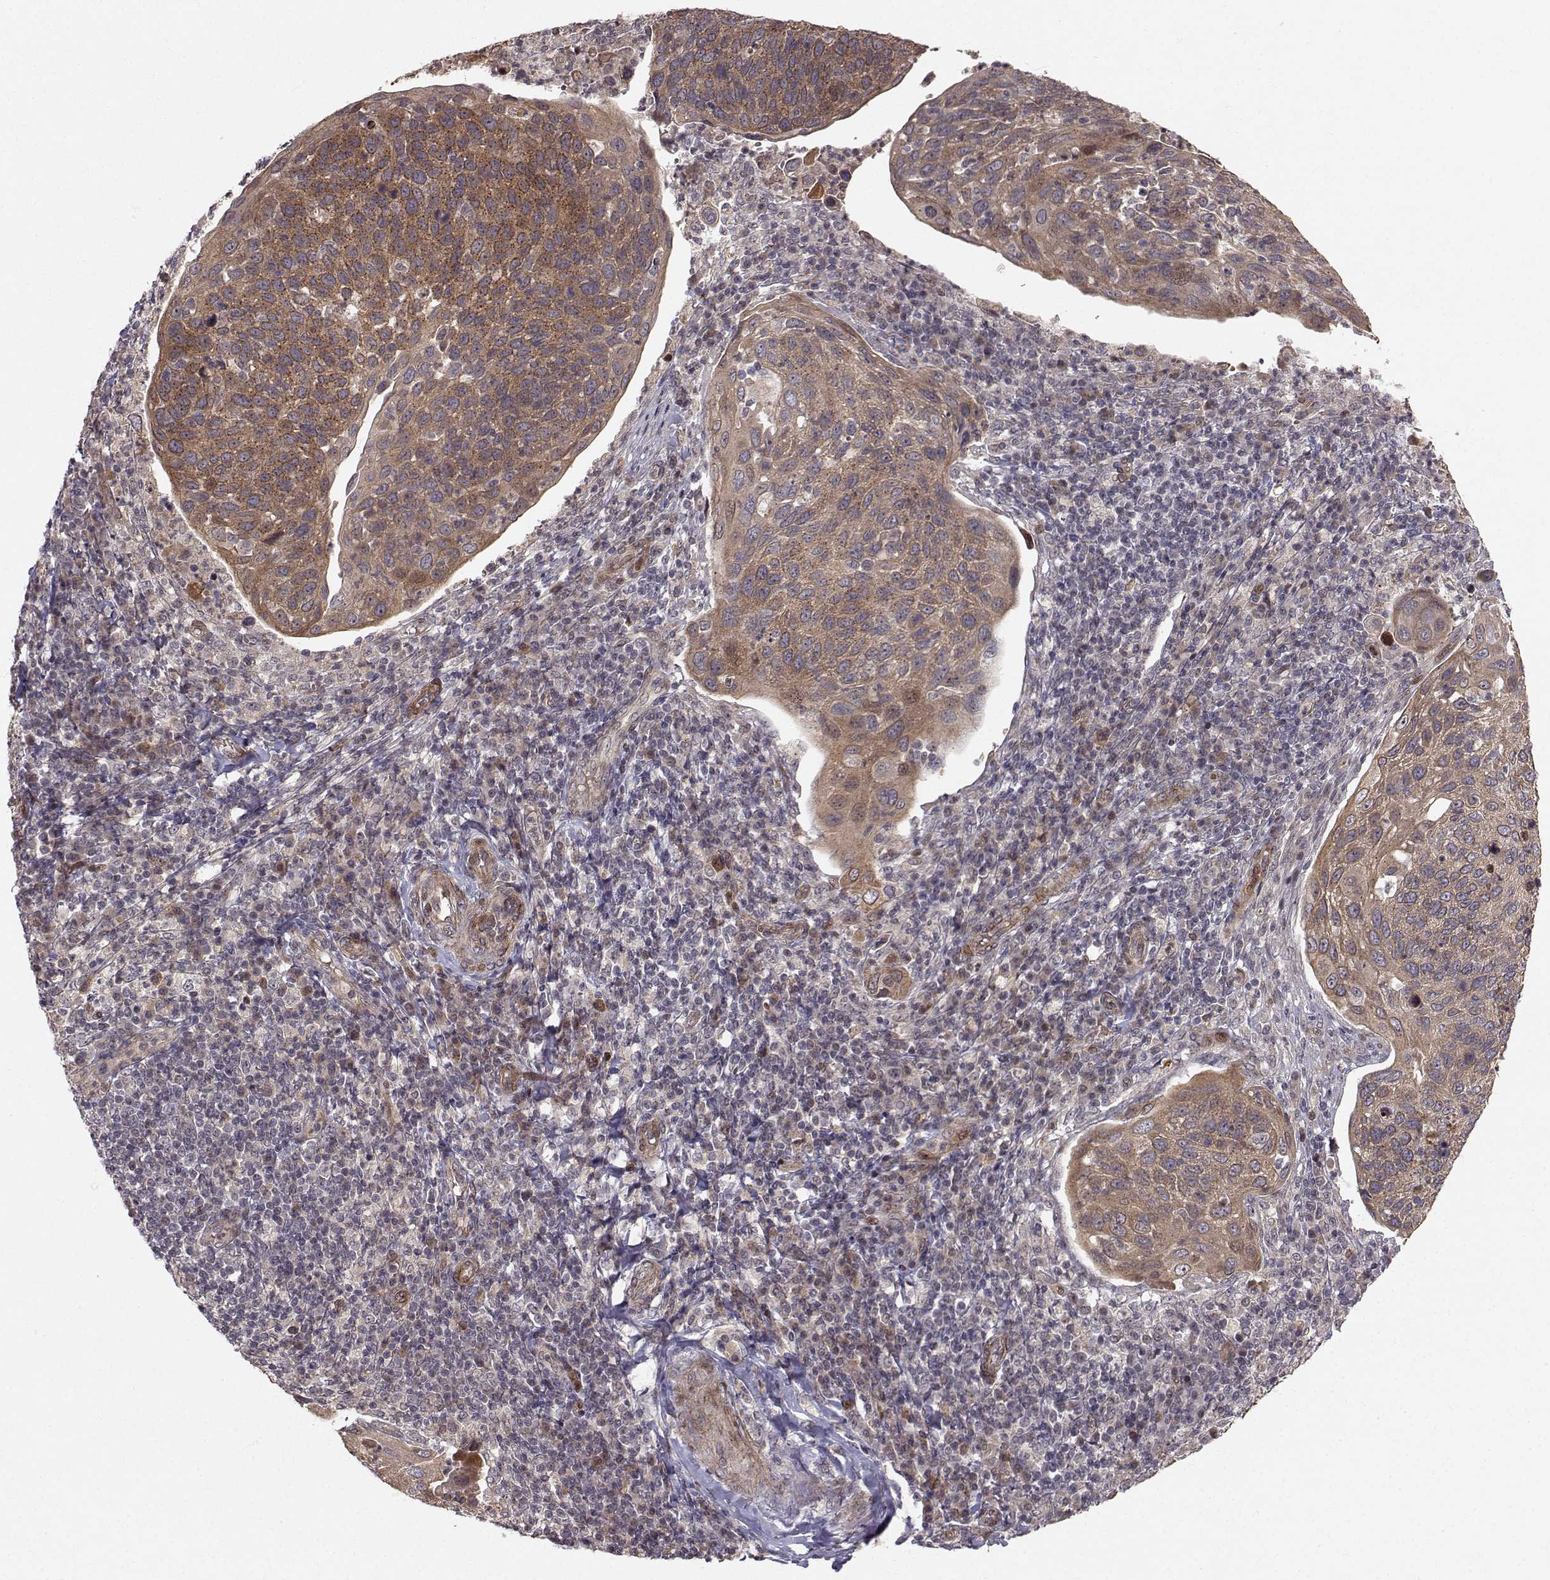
{"staining": {"intensity": "moderate", "quantity": "25%-75%", "location": "cytoplasmic/membranous"}, "tissue": "cervical cancer", "cell_type": "Tumor cells", "image_type": "cancer", "snomed": [{"axis": "morphology", "description": "Squamous cell carcinoma, NOS"}, {"axis": "topography", "description": "Cervix"}], "caption": "Protein expression analysis of cervical cancer (squamous cell carcinoma) reveals moderate cytoplasmic/membranous positivity in about 25%-75% of tumor cells.", "gene": "APC", "patient": {"sex": "female", "age": 54}}